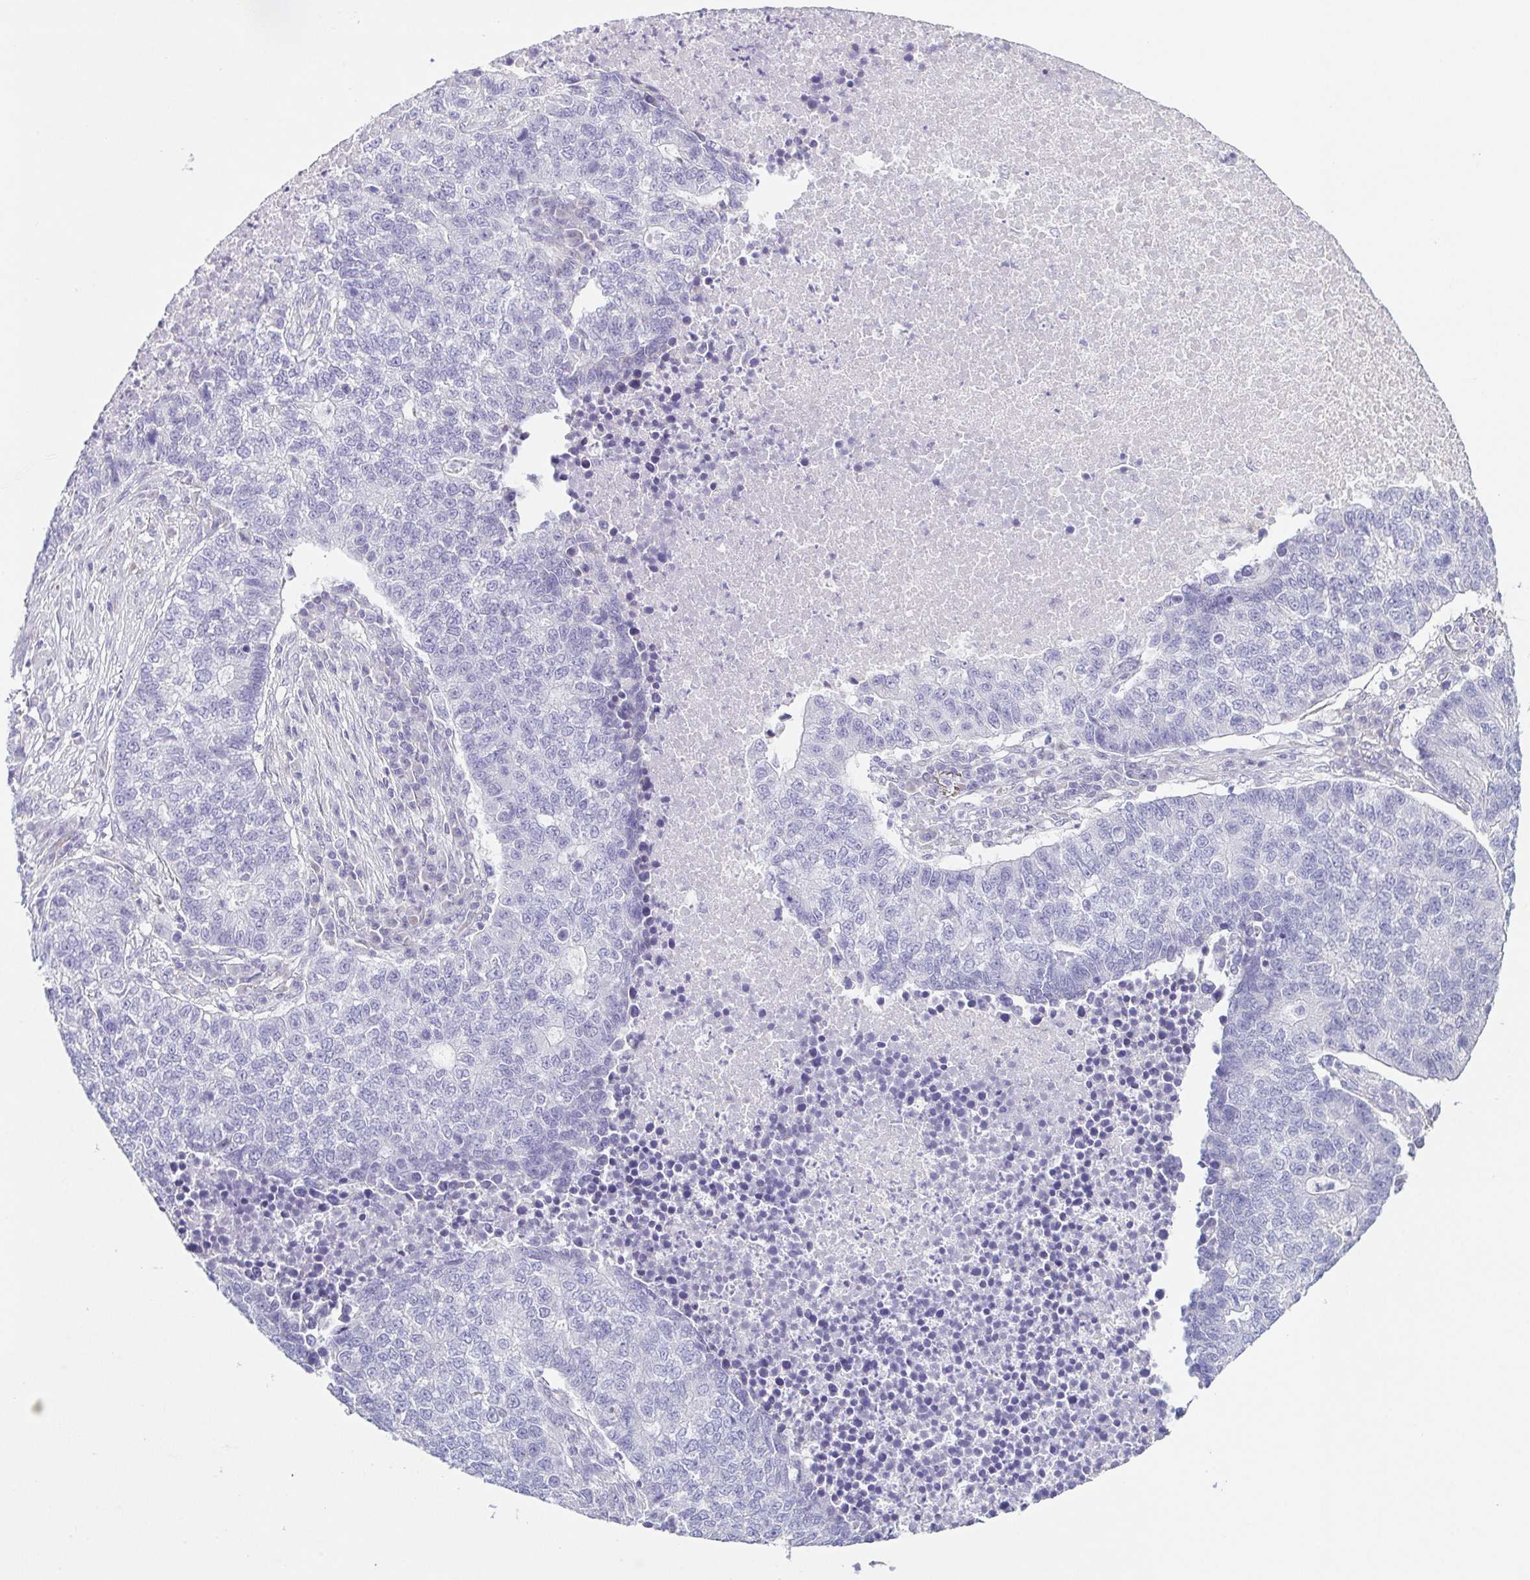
{"staining": {"intensity": "negative", "quantity": "none", "location": "none"}, "tissue": "lung cancer", "cell_type": "Tumor cells", "image_type": "cancer", "snomed": [{"axis": "morphology", "description": "Adenocarcinoma, NOS"}, {"axis": "topography", "description": "Lung"}], "caption": "Human lung cancer (adenocarcinoma) stained for a protein using immunohistochemistry (IHC) exhibits no staining in tumor cells.", "gene": "HDGFL1", "patient": {"sex": "male", "age": 57}}